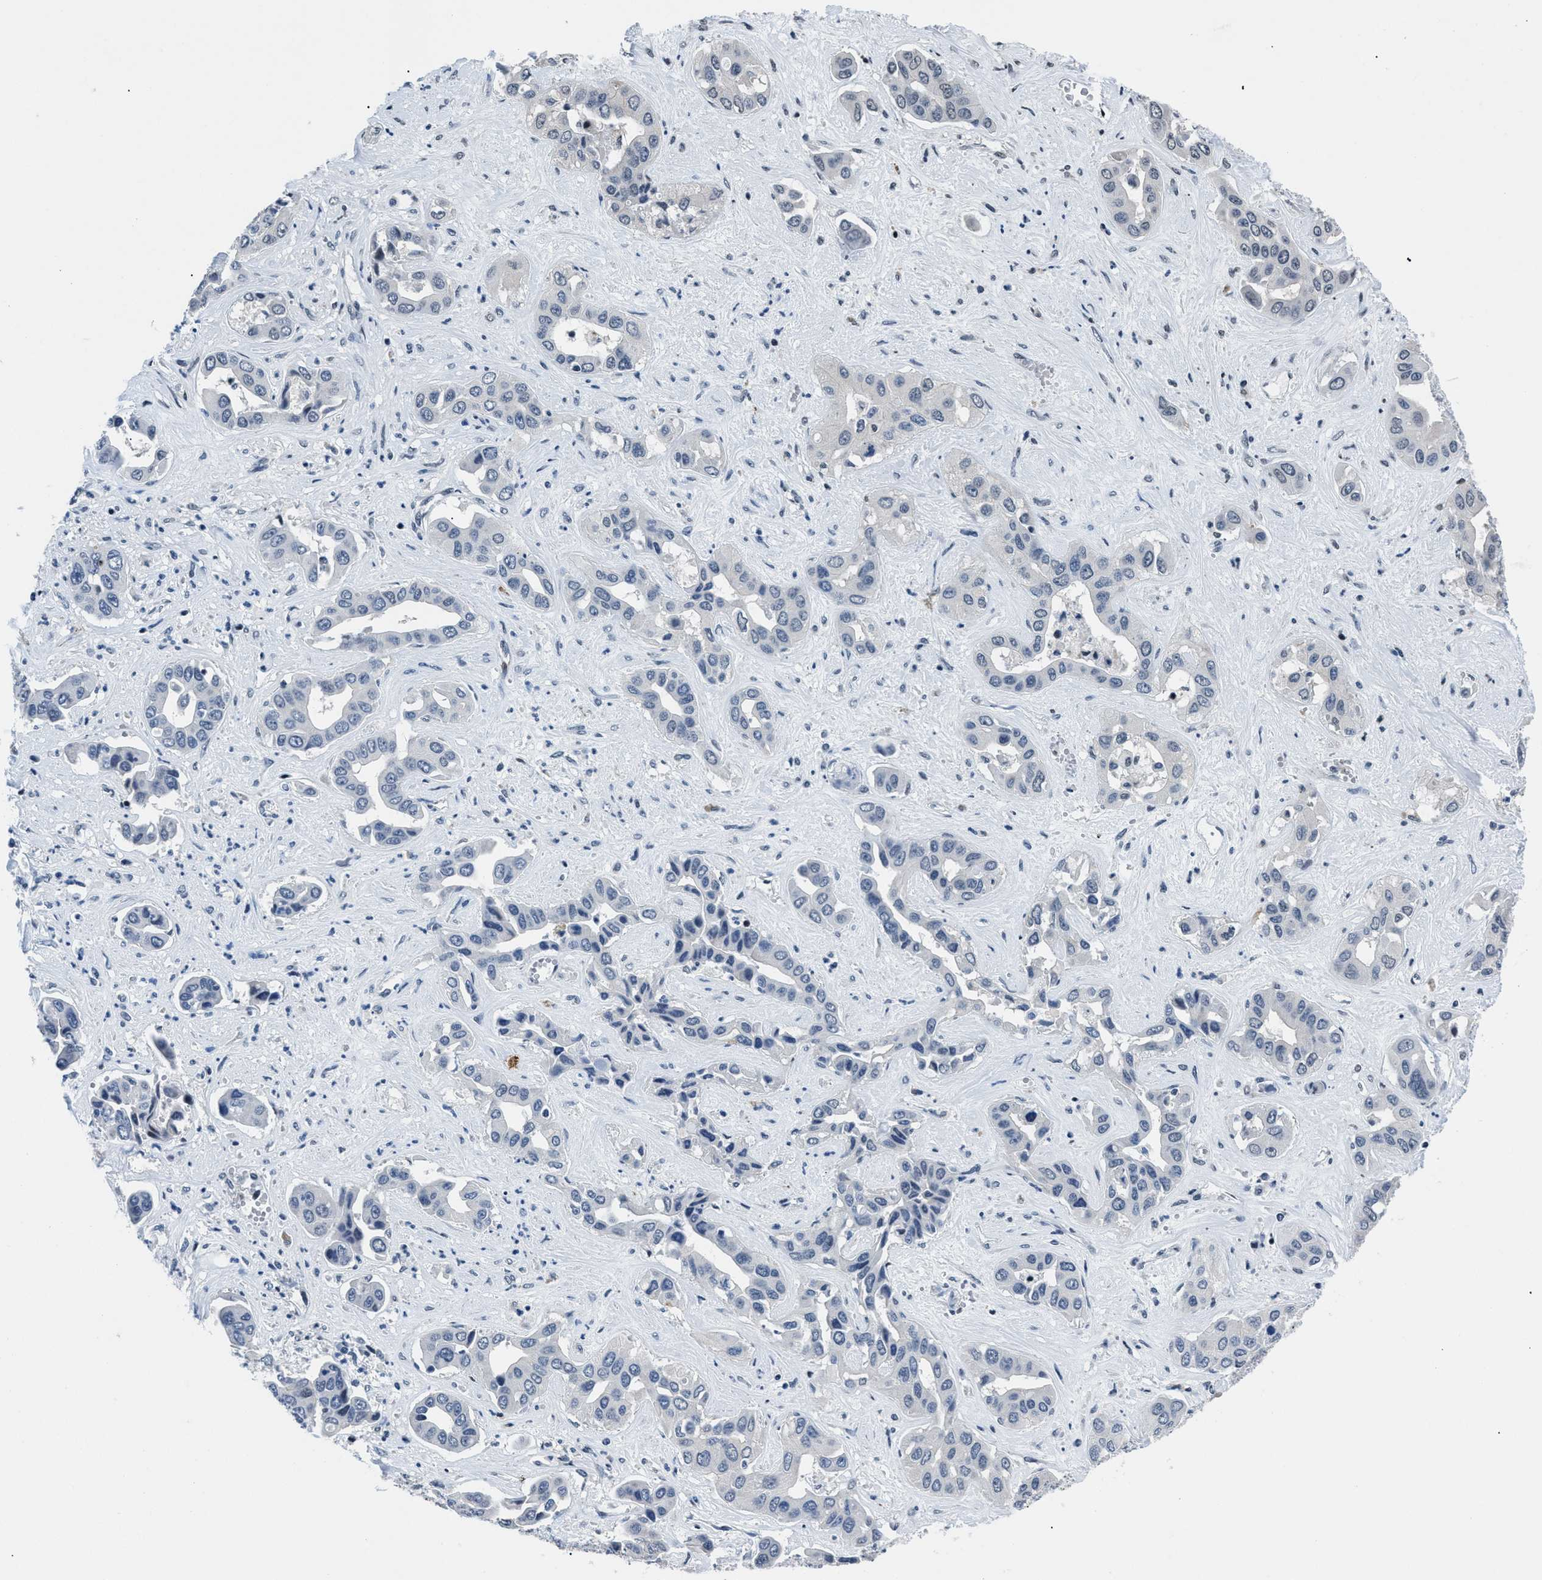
{"staining": {"intensity": "negative", "quantity": "none", "location": "none"}, "tissue": "liver cancer", "cell_type": "Tumor cells", "image_type": "cancer", "snomed": [{"axis": "morphology", "description": "Cholangiocarcinoma"}, {"axis": "topography", "description": "Liver"}], "caption": "The image demonstrates no significant expression in tumor cells of liver cholangiocarcinoma.", "gene": "SMARCB1", "patient": {"sex": "female", "age": 52}}